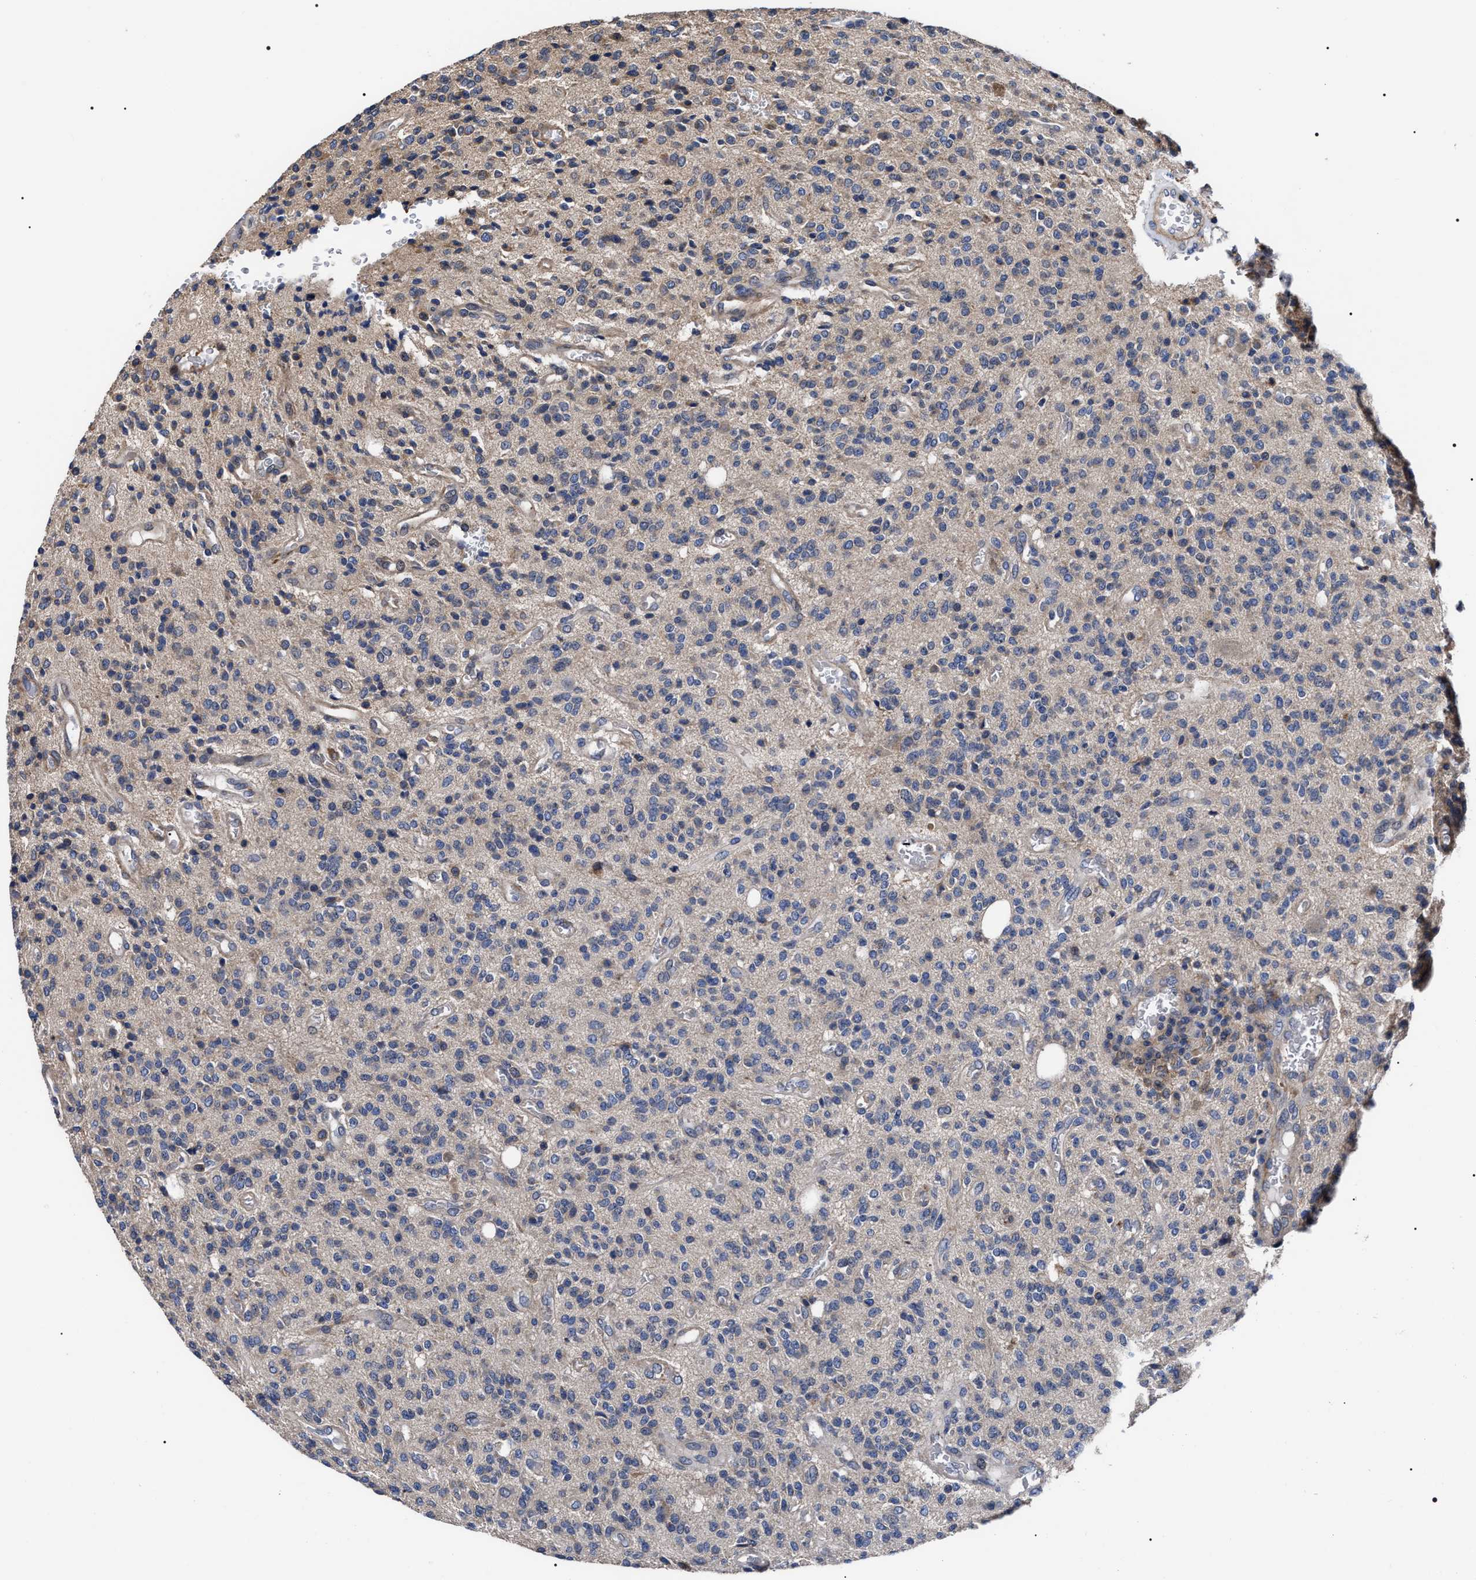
{"staining": {"intensity": "weak", "quantity": "<25%", "location": "cytoplasmic/membranous"}, "tissue": "glioma", "cell_type": "Tumor cells", "image_type": "cancer", "snomed": [{"axis": "morphology", "description": "Glioma, malignant, High grade"}, {"axis": "topography", "description": "Brain"}], "caption": "Photomicrograph shows no significant protein expression in tumor cells of glioma.", "gene": "MIS18A", "patient": {"sex": "male", "age": 34}}